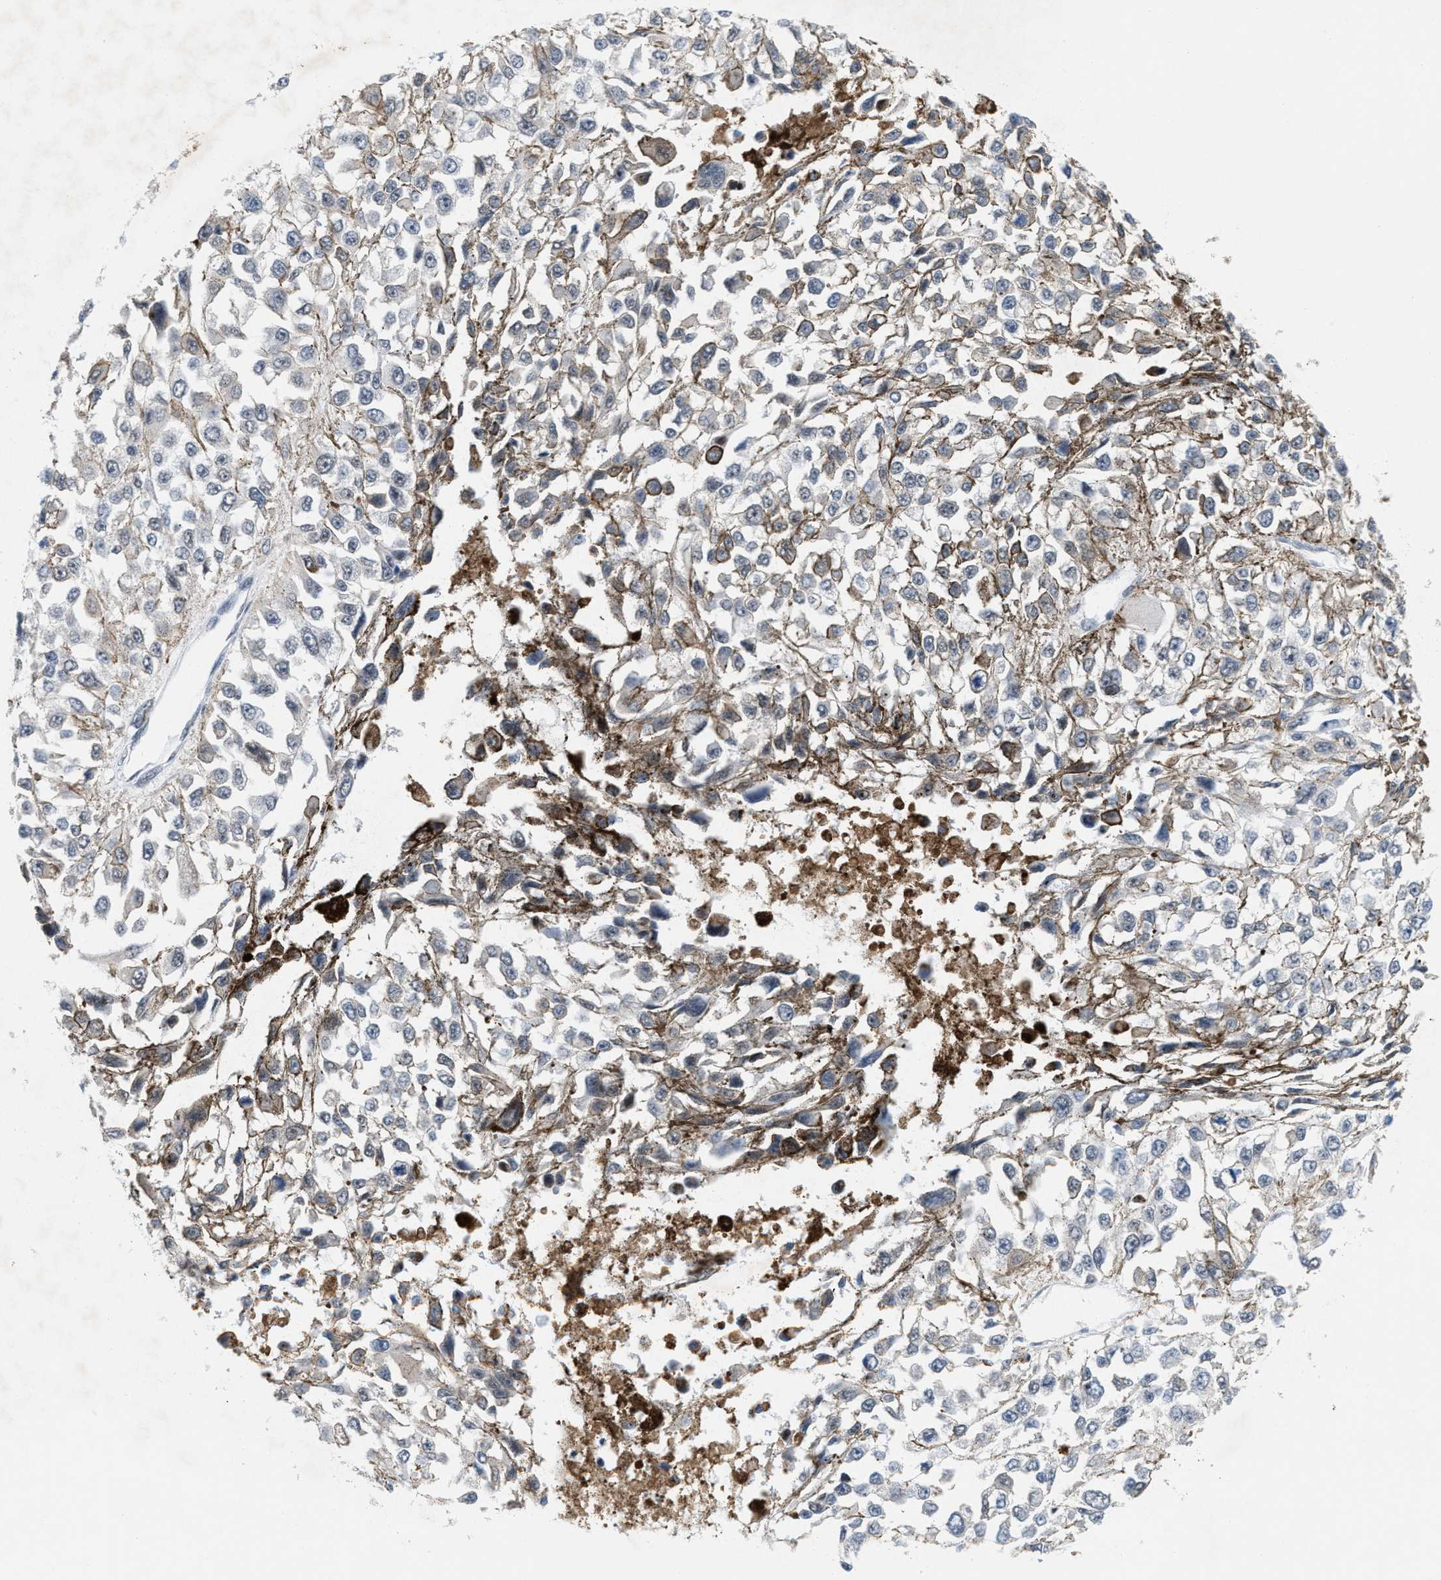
{"staining": {"intensity": "negative", "quantity": "none", "location": "none"}, "tissue": "melanoma", "cell_type": "Tumor cells", "image_type": "cancer", "snomed": [{"axis": "morphology", "description": "Malignant melanoma, Metastatic site"}, {"axis": "topography", "description": "Lymph node"}], "caption": "Photomicrograph shows no significant protein expression in tumor cells of malignant melanoma (metastatic site). Nuclei are stained in blue.", "gene": "WIPI2", "patient": {"sex": "male", "age": 59}}